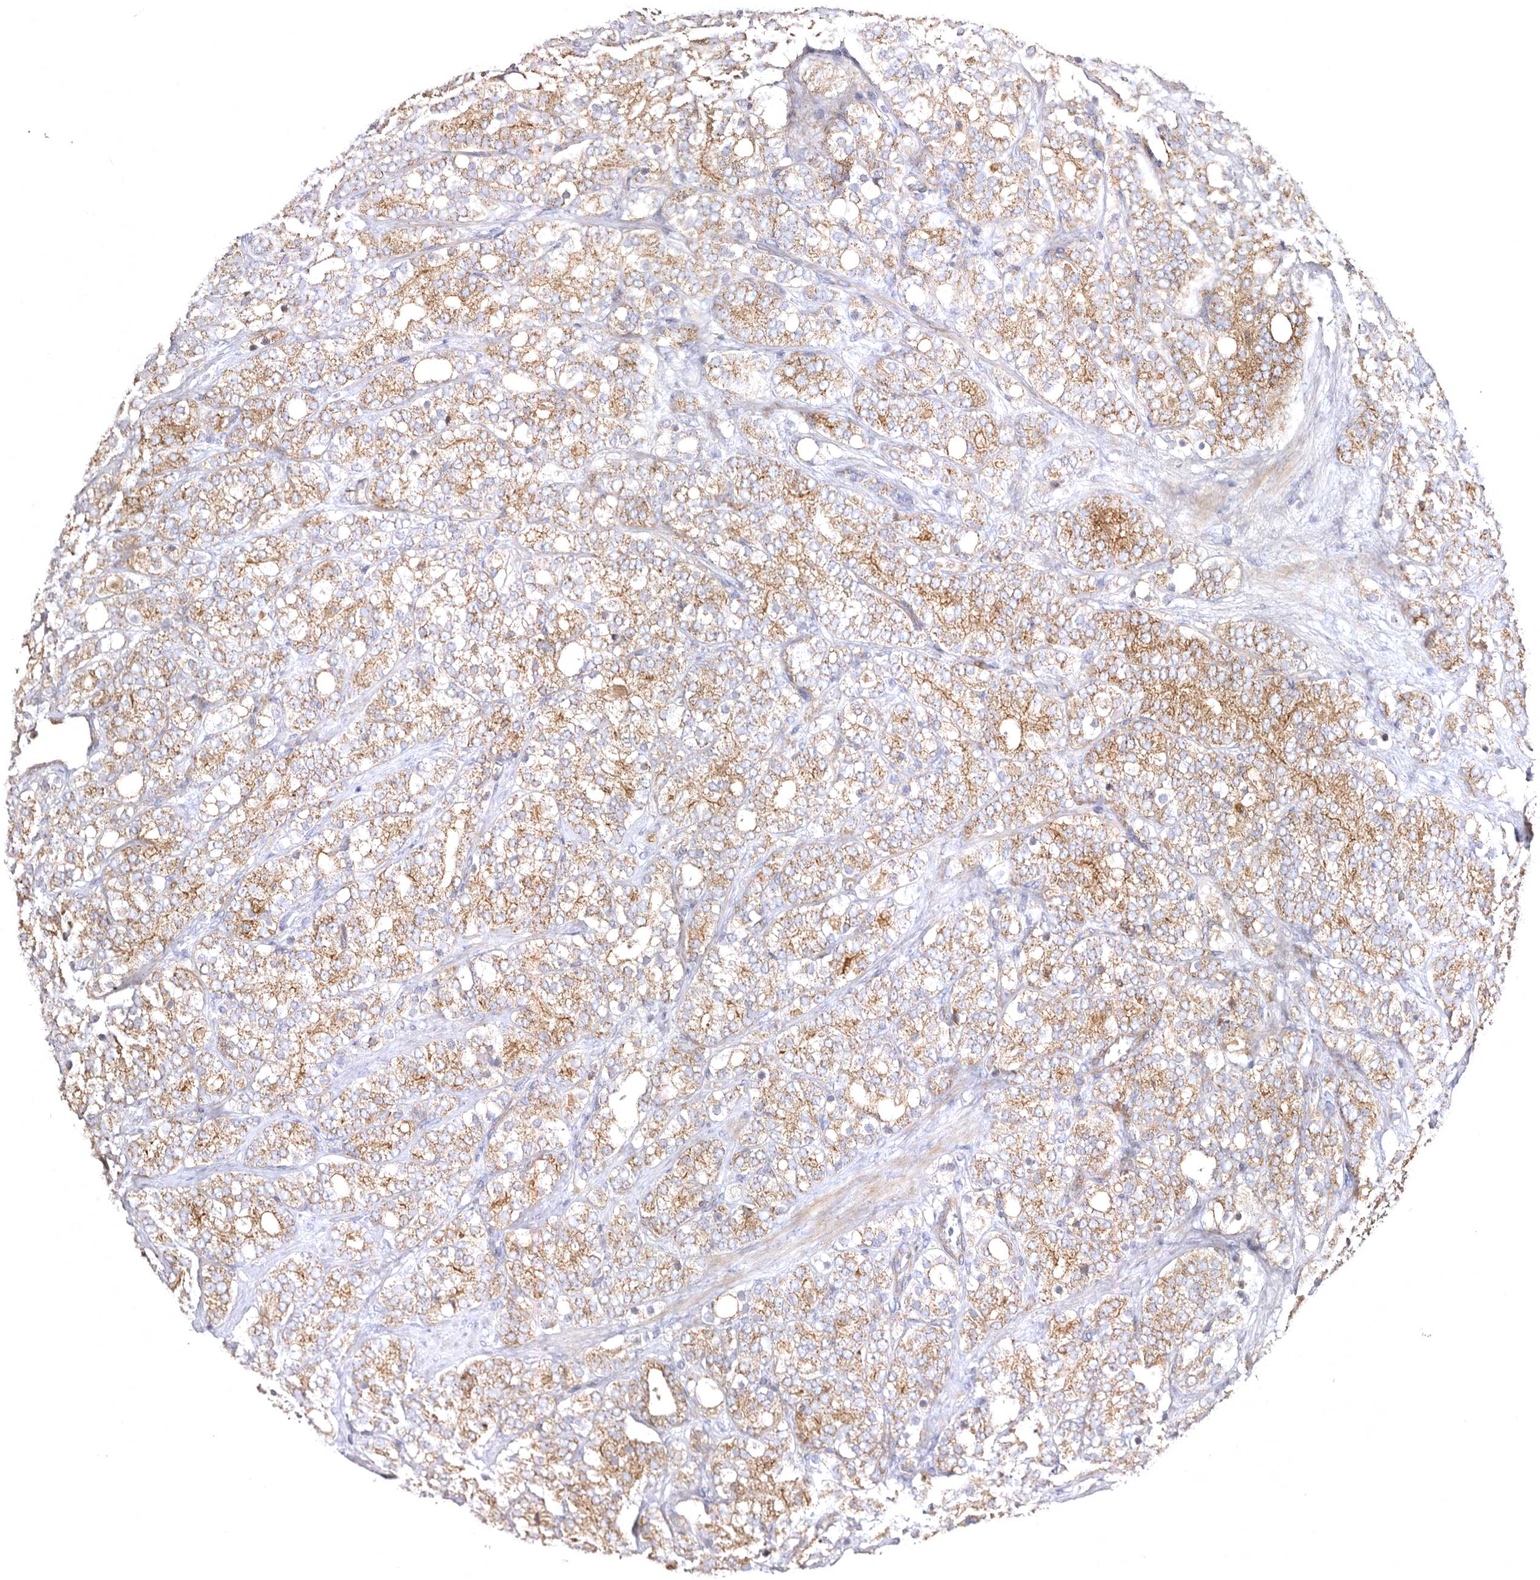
{"staining": {"intensity": "moderate", "quantity": ">75%", "location": "cytoplasmic/membranous"}, "tissue": "prostate cancer", "cell_type": "Tumor cells", "image_type": "cancer", "snomed": [{"axis": "morphology", "description": "Adenocarcinoma, High grade"}, {"axis": "topography", "description": "Prostate"}], "caption": "Immunohistochemistry (IHC) staining of adenocarcinoma (high-grade) (prostate), which demonstrates medium levels of moderate cytoplasmic/membranous expression in approximately >75% of tumor cells indicating moderate cytoplasmic/membranous protein staining. The staining was performed using DAB (brown) for protein detection and nuclei were counterstained in hematoxylin (blue).", "gene": "BAIAP2L1", "patient": {"sex": "male", "age": 57}}